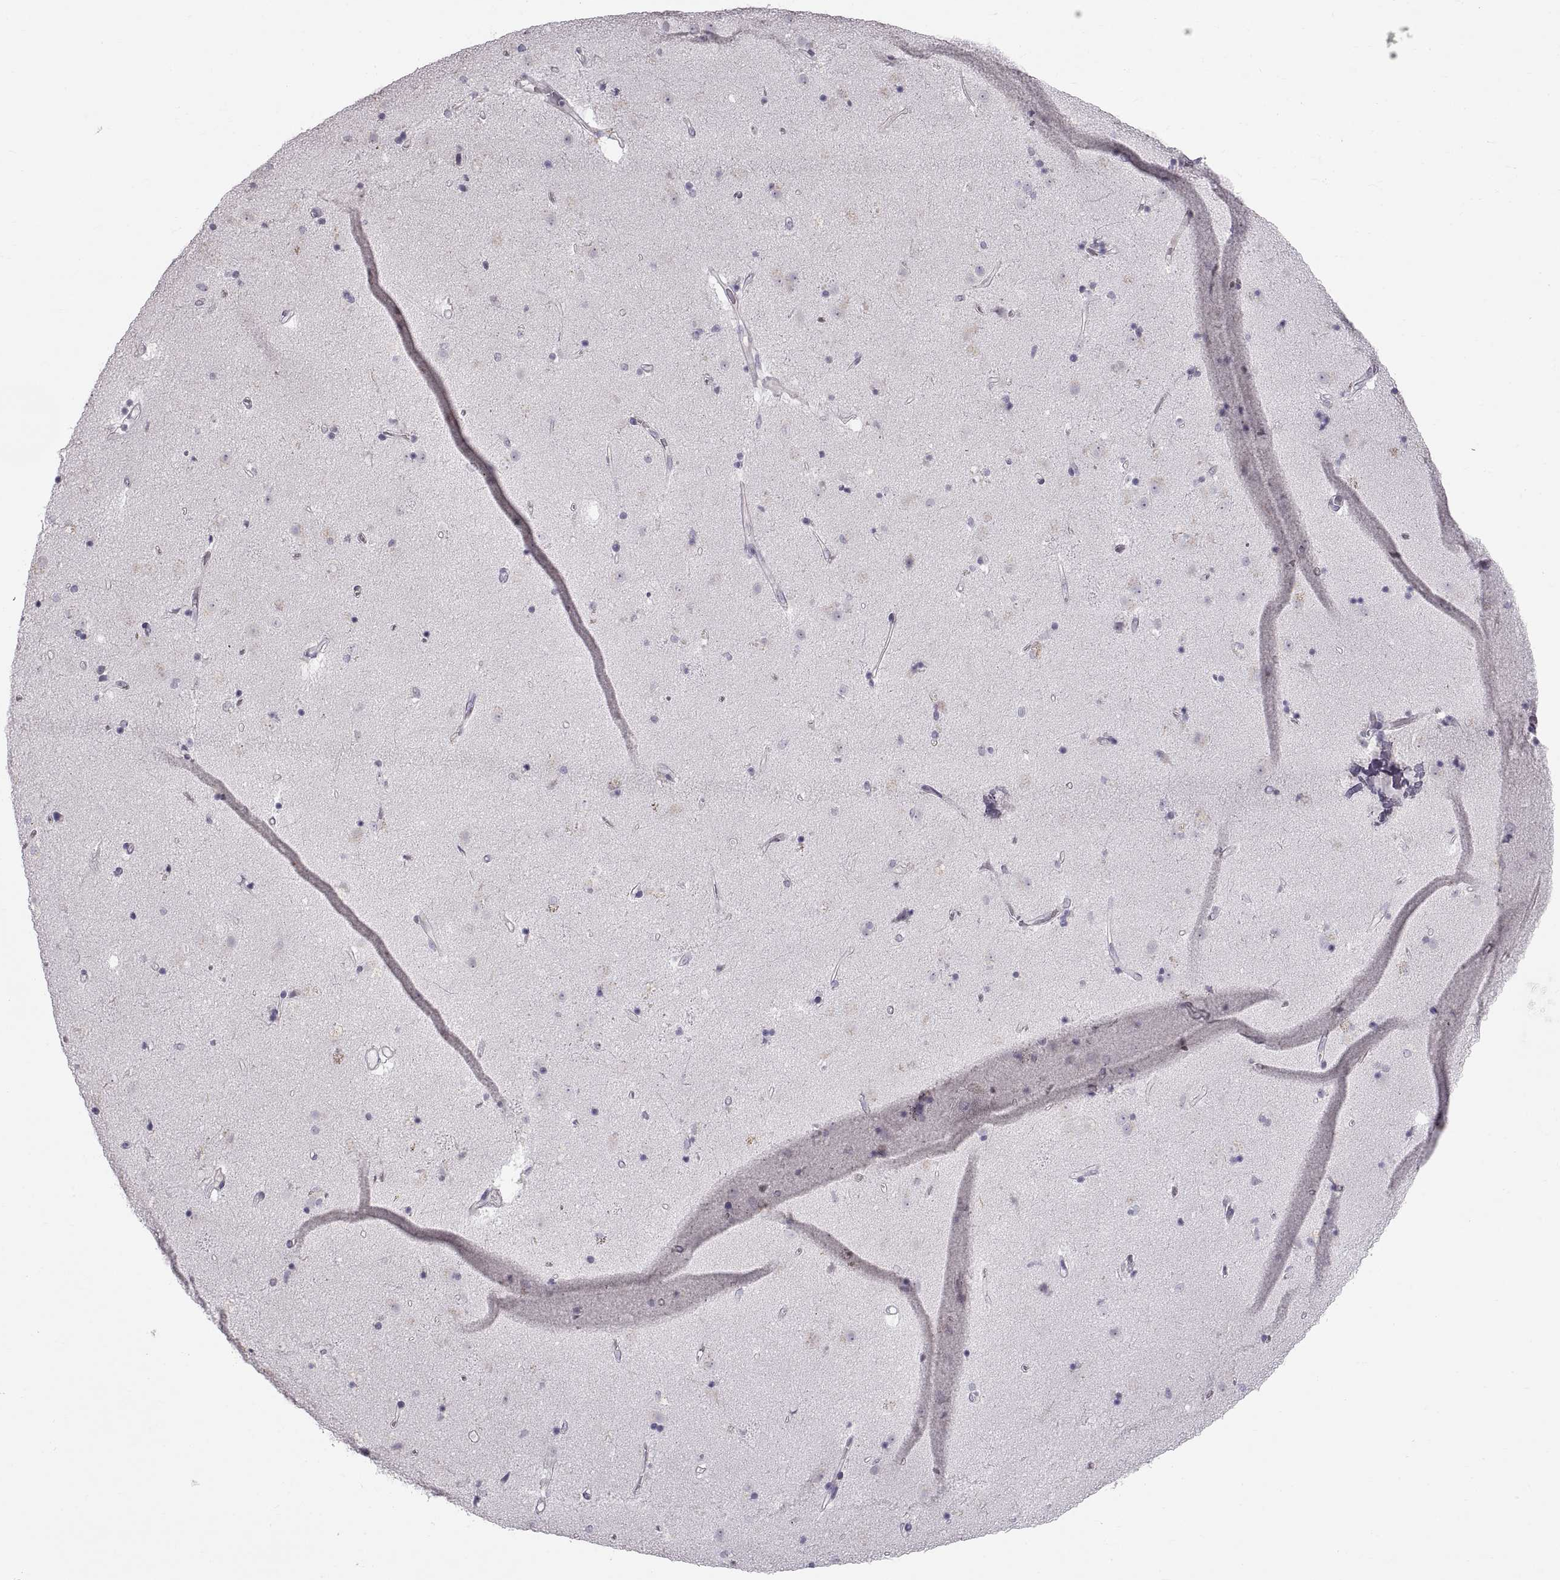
{"staining": {"intensity": "negative", "quantity": "none", "location": "none"}, "tissue": "caudate", "cell_type": "Glial cells", "image_type": "normal", "snomed": [{"axis": "morphology", "description": "Normal tissue, NOS"}, {"axis": "topography", "description": "Lateral ventricle wall"}], "caption": "Image shows no significant protein positivity in glial cells of benign caudate.", "gene": "SPACDR", "patient": {"sex": "female", "age": 71}}